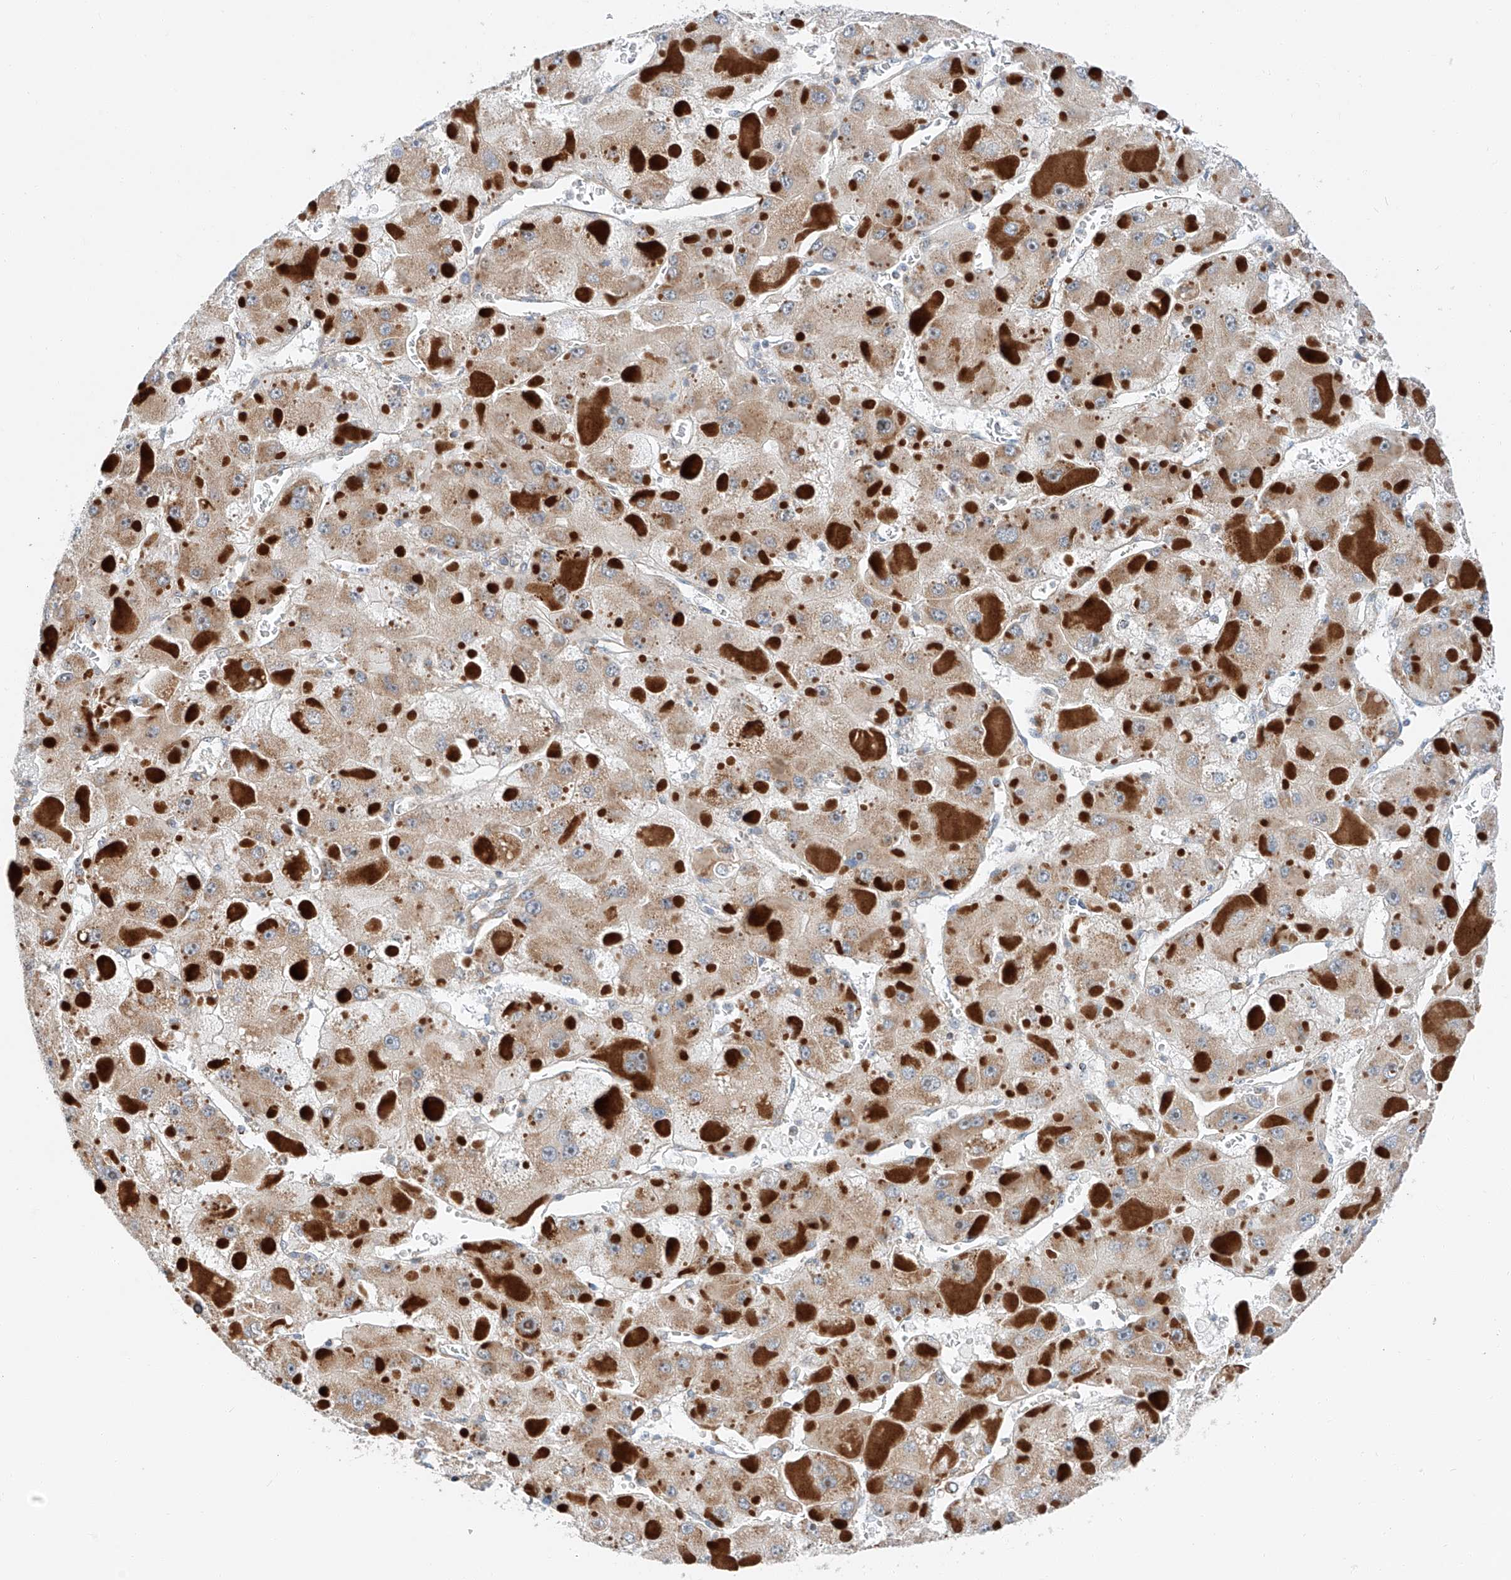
{"staining": {"intensity": "weak", "quantity": ">75%", "location": "cytoplasmic/membranous"}, "tissue": "liver cancer", "cell_type": "Tumor cells", "image_type": "cancer", "snomed": [{"axis": "morphology", "description": "Carcinoma, Hepatocellular, NOS"}, {"axis": "topography", "description": "Liver"}], "caption": "Protein positivity by immunohistochemistry (IHC) shows weak cytoplasmic/membranous positivity in about >75% of tumor cells in liver cancer.", "gene": "RUSC1", "patient": {"sex": "female", "age": 73}}